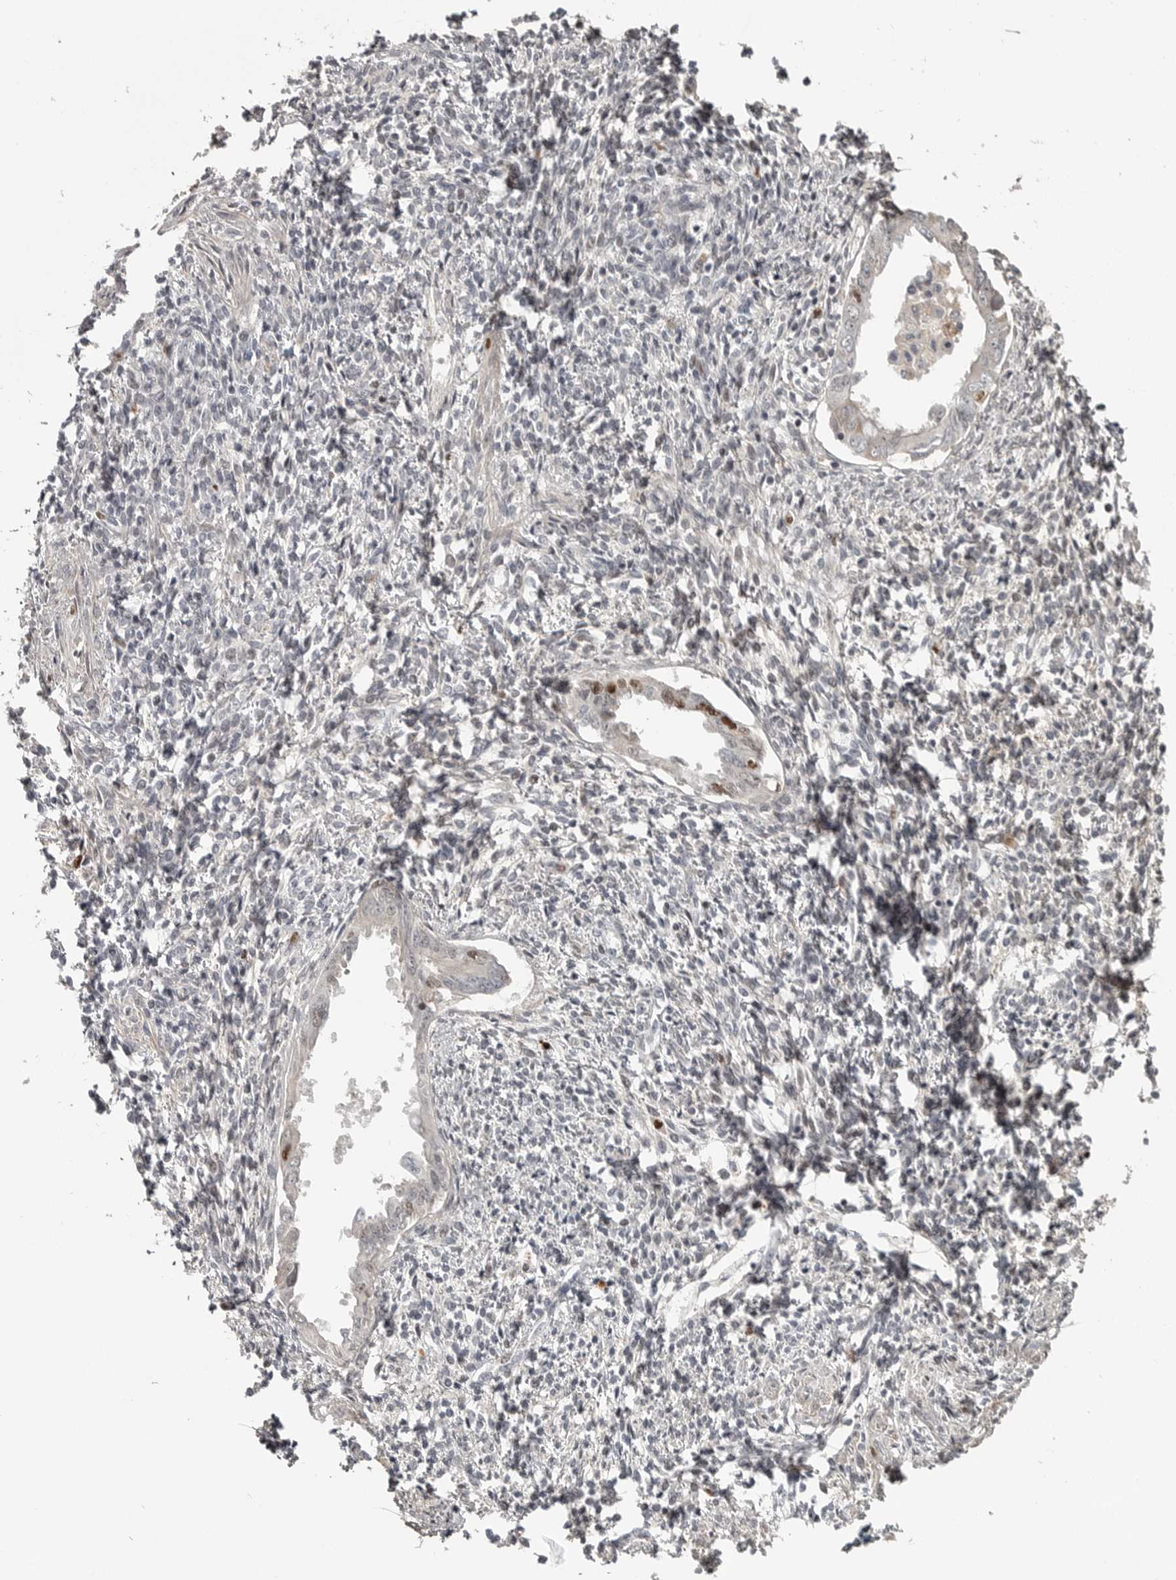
{"staining": {"intensity": "negative", "quantity": "none", "location": "none"}, "tissue": "endometrium", "cell_type": "Cells in endometrial stroma", "image_type": "normal", "snomed": [{"axis": "morphology", "description": "Normal tissue, NOS"}, {"axis": "topography", "description": "Endometrium"}], "caption": "DAB immunohistochemical staining of normal human endometrium displays no significant positivity in cells in endometrial stroma.", "gene": "ZNF277", "patient": {"sex": "female", "age": 66}}